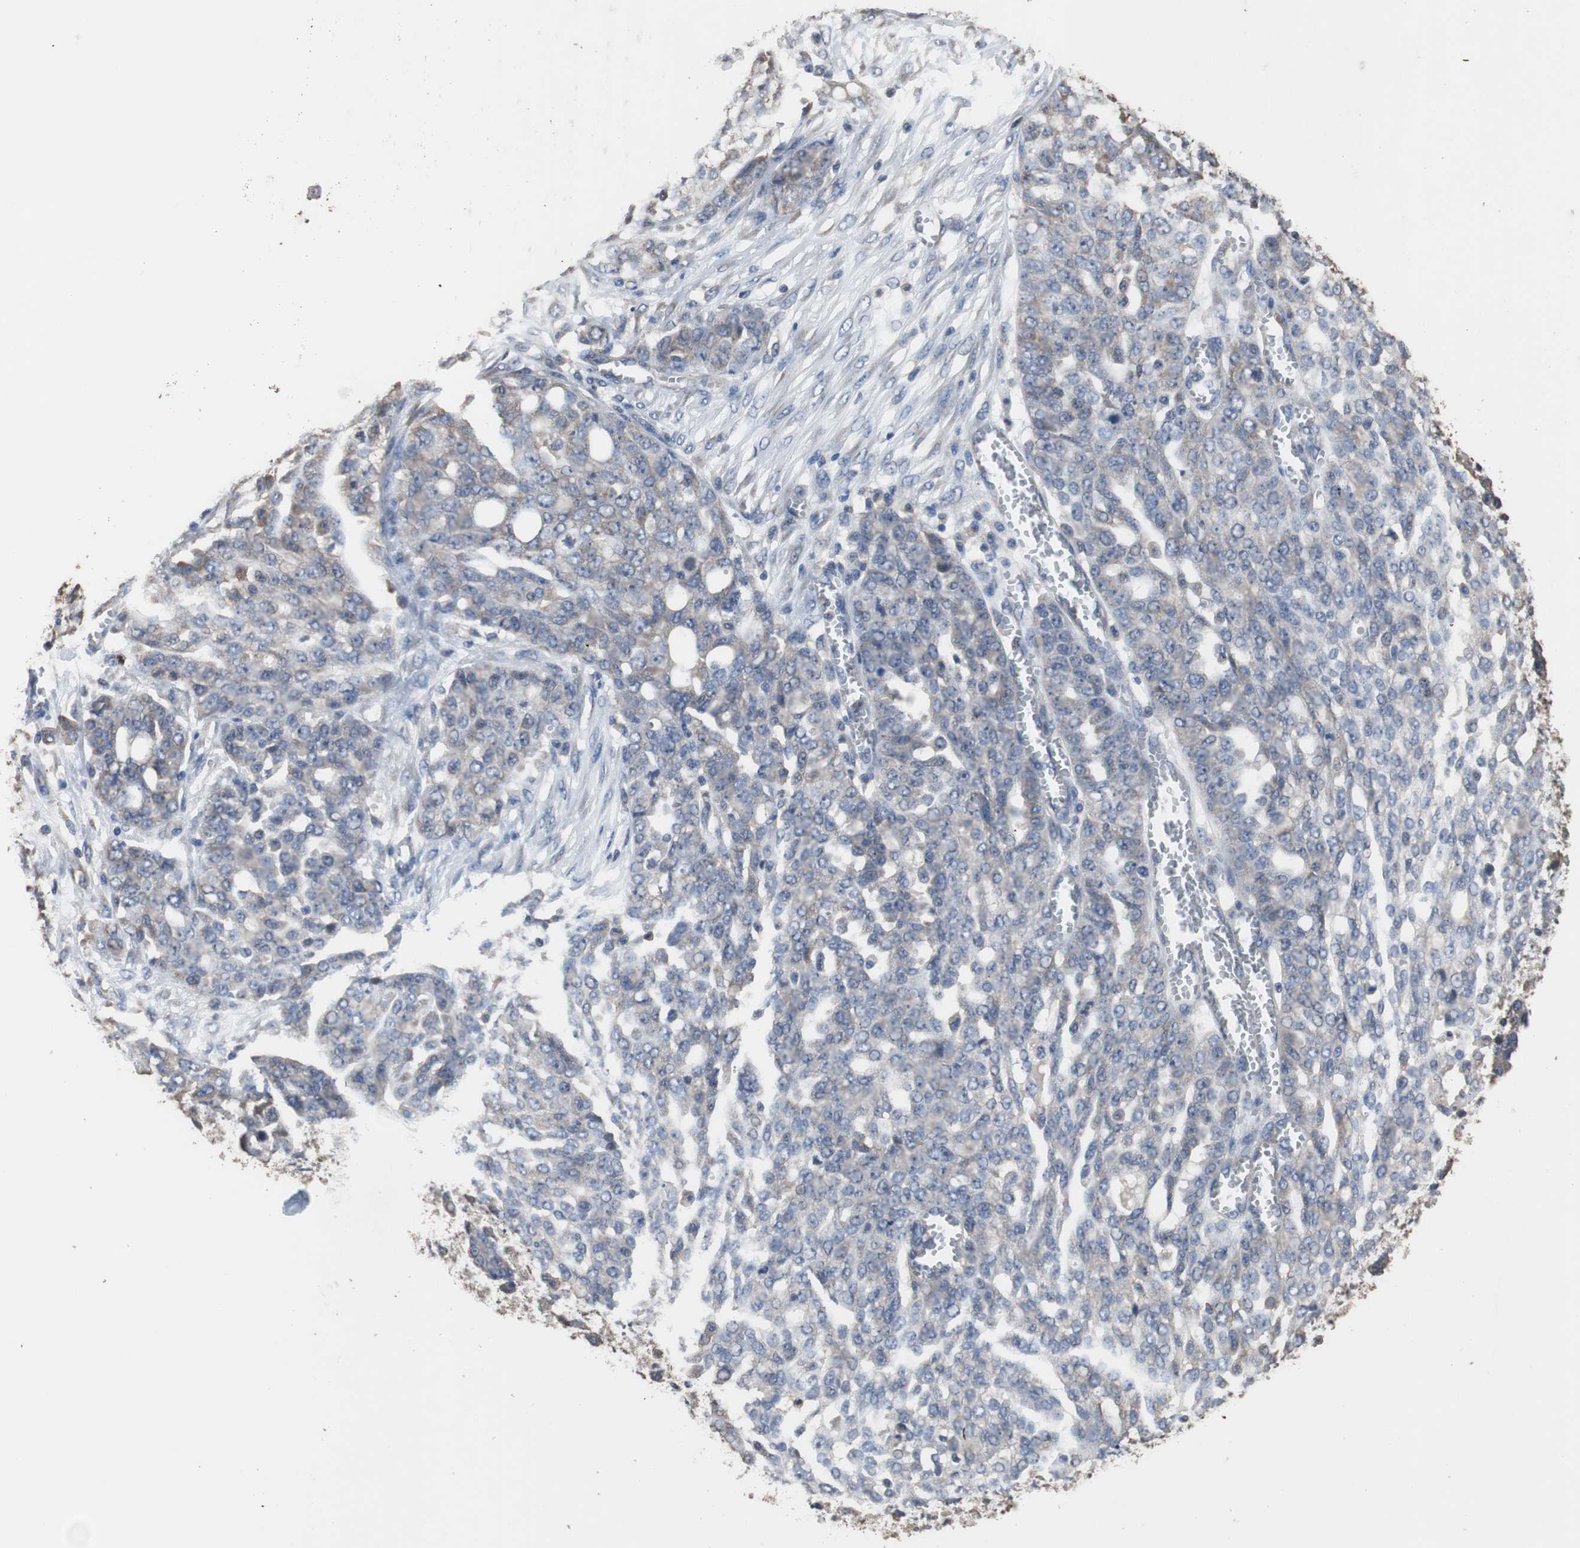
{"staining": {"intensity": "weak", "quantity": "<25%", "location": "cytoplasmic/membranous"}, "tissue": "ovarian cancer", "cell_type": "Tumor cells", "image_type": "cancer", "snomed": [{"axis": "morphology", "description": "Cystadenocarcinoma, serous, NOS"}, {"axis": "topography", "description": "Soft tissue"}, {"axis": "topography", "description": "Ovary"}], "caption": "A micrograph of ovarian serous cystadenocarcinoma stained for a protein displays no brown staining in tumor cells.", "gene": "SCIMP", "patient": {"sex": "female", "age": 57}}